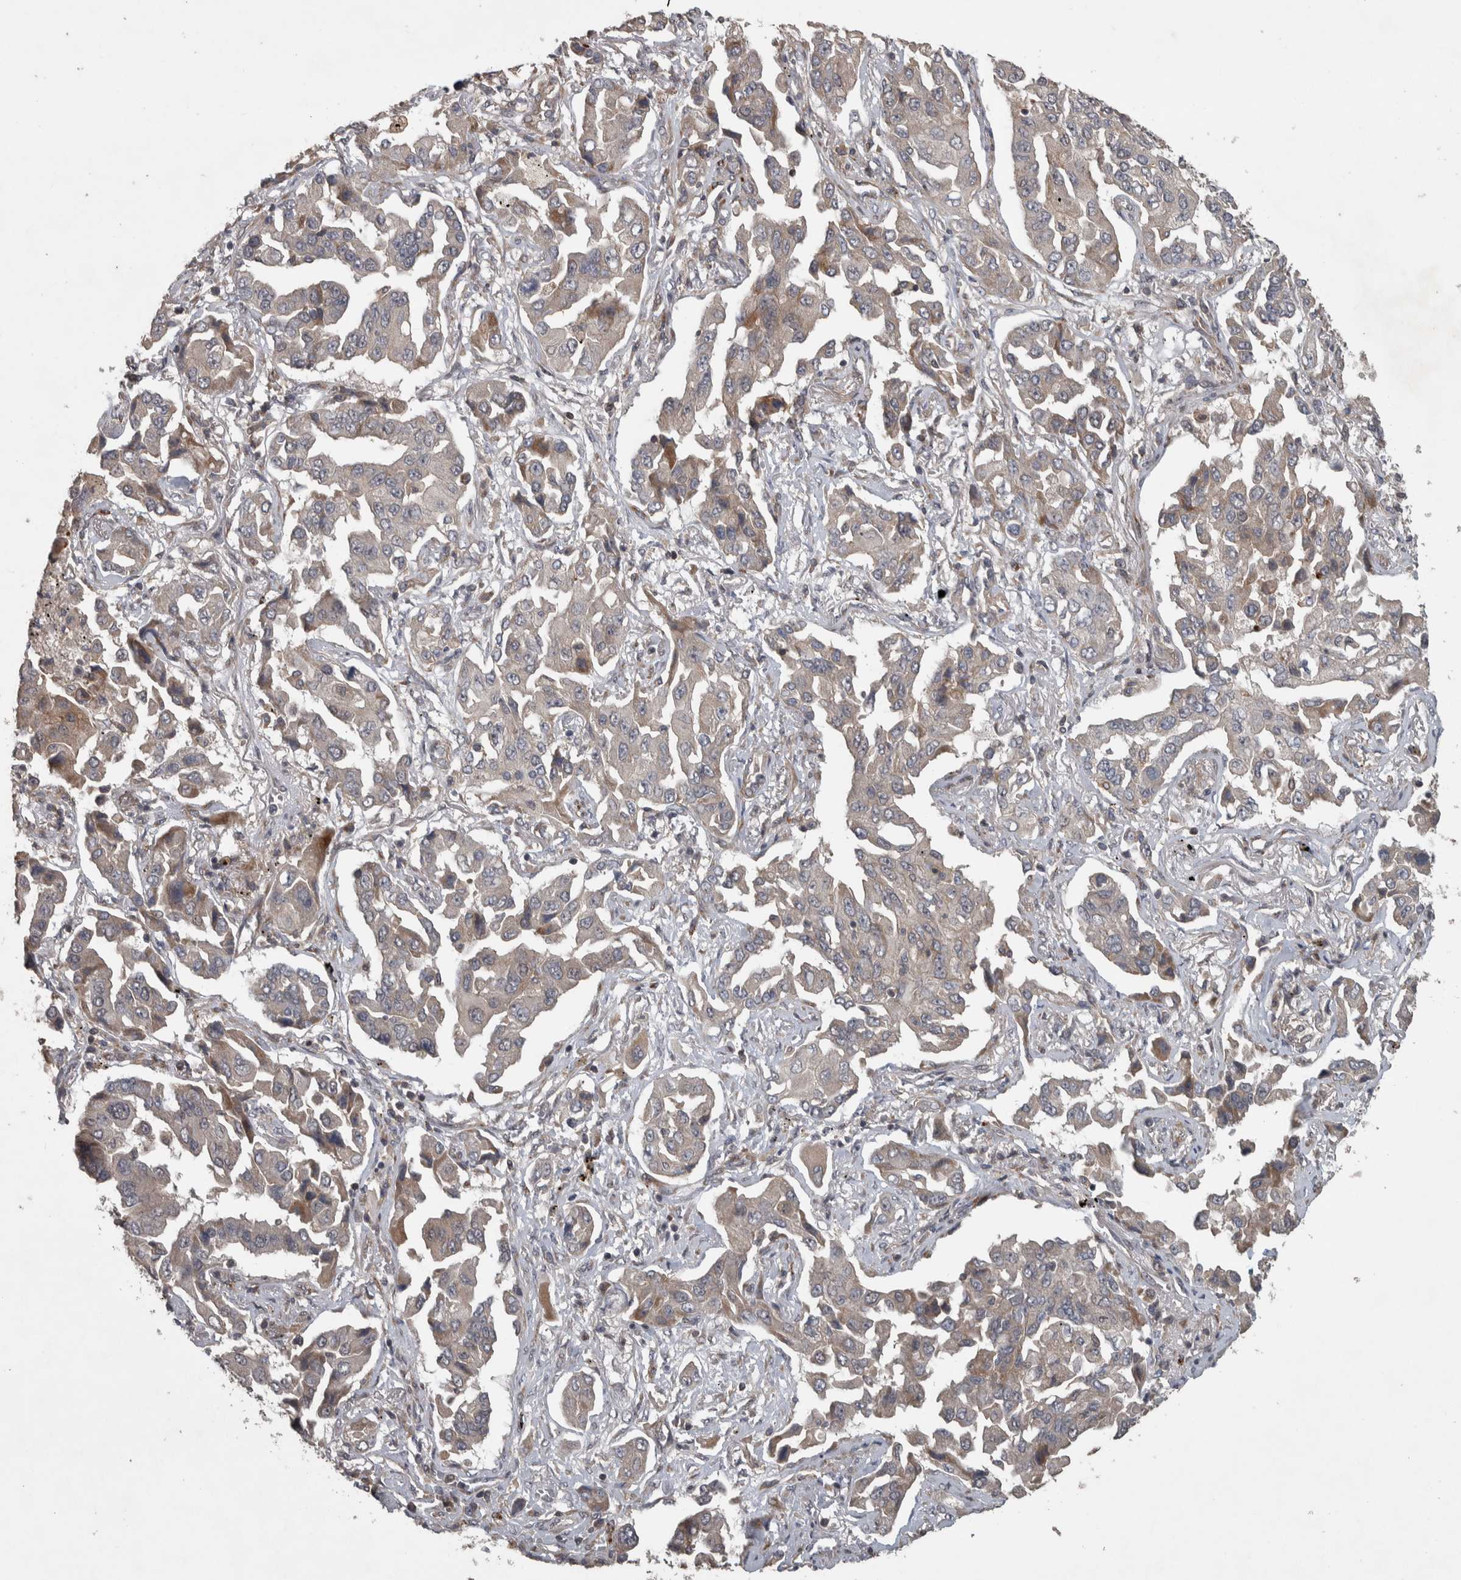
{"staining": {"intensity": "weak", "quantity": "<25%", "location": "cytoplasmic/membranous"}, "tissue": "lung cancer", "cell_type": "Tumor cells", "image_type": "cancer", "snomed": [{"axis": "morphology", "description": "Adenocarcinoma, NOS"}, {"axis": "topography", "description": "Lung"}], "caption": "Lung cancer (adenocarcinoma) was stained to show a protein in brown. There is no significant positivity in tumor cells.", "gene": "ERAL1", "patient": {"sex": "female", "age": 65}}